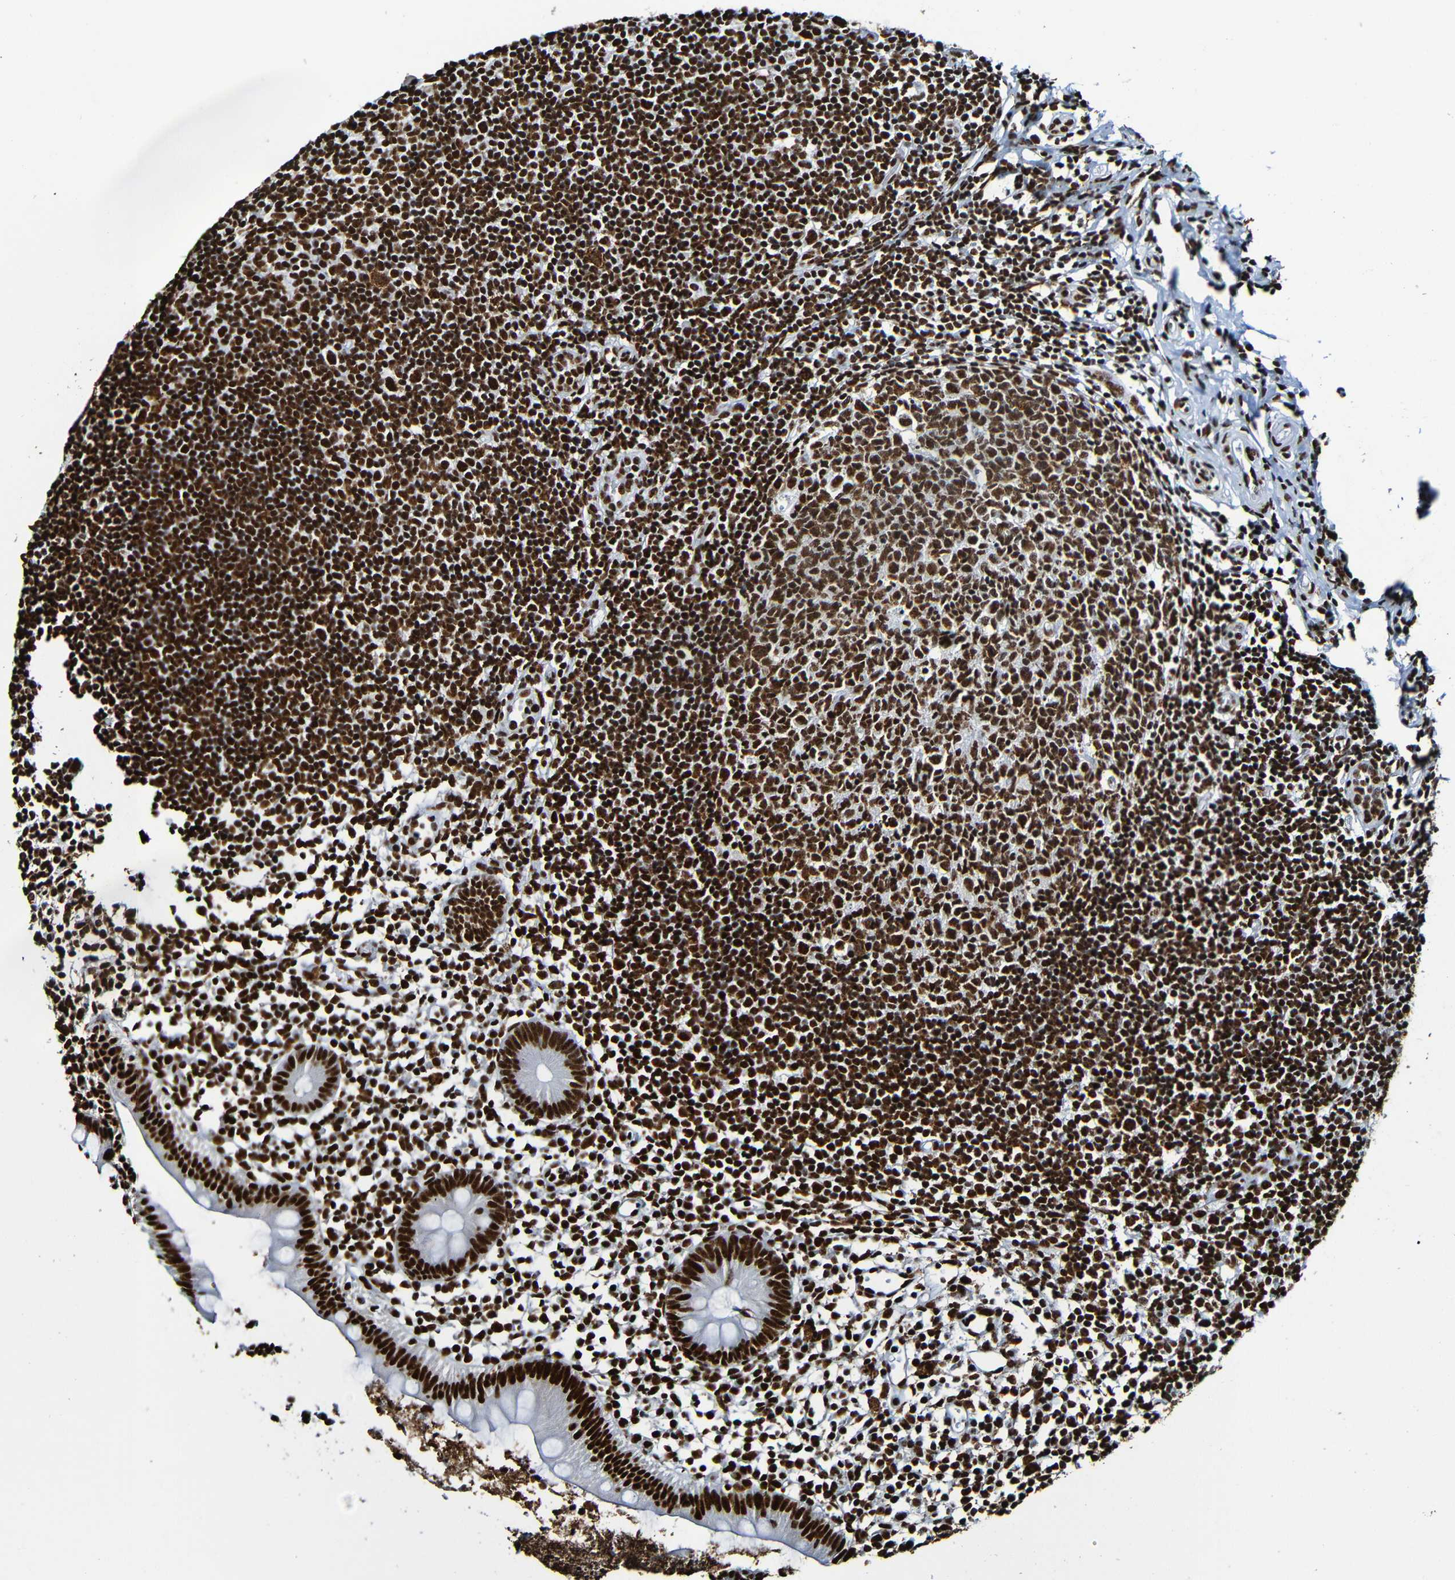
{"staining": {"intensity": "strong", "quantity": ">75%", "location": "nuclear"}, "tissue": "appendix", "cell_type": "Glandular cells", "image_type": "normal", "snomed": [{"axis": "morphology", "description": "Normal tissue, NOS"}, {"axis": "topography", "description": "Appendix"}], "caption": "A high amount of strong nuclear staining is present in approximately >75% of glandular cells in normal appendix. Using DAB (3,3'-diaminobenzidine) (brown) and hematoxylin (blue) stains, captured at high magnification using brightfield microscopy.", "gene": "SRSF3", "patient": {"sex": "female", "age": 20}}